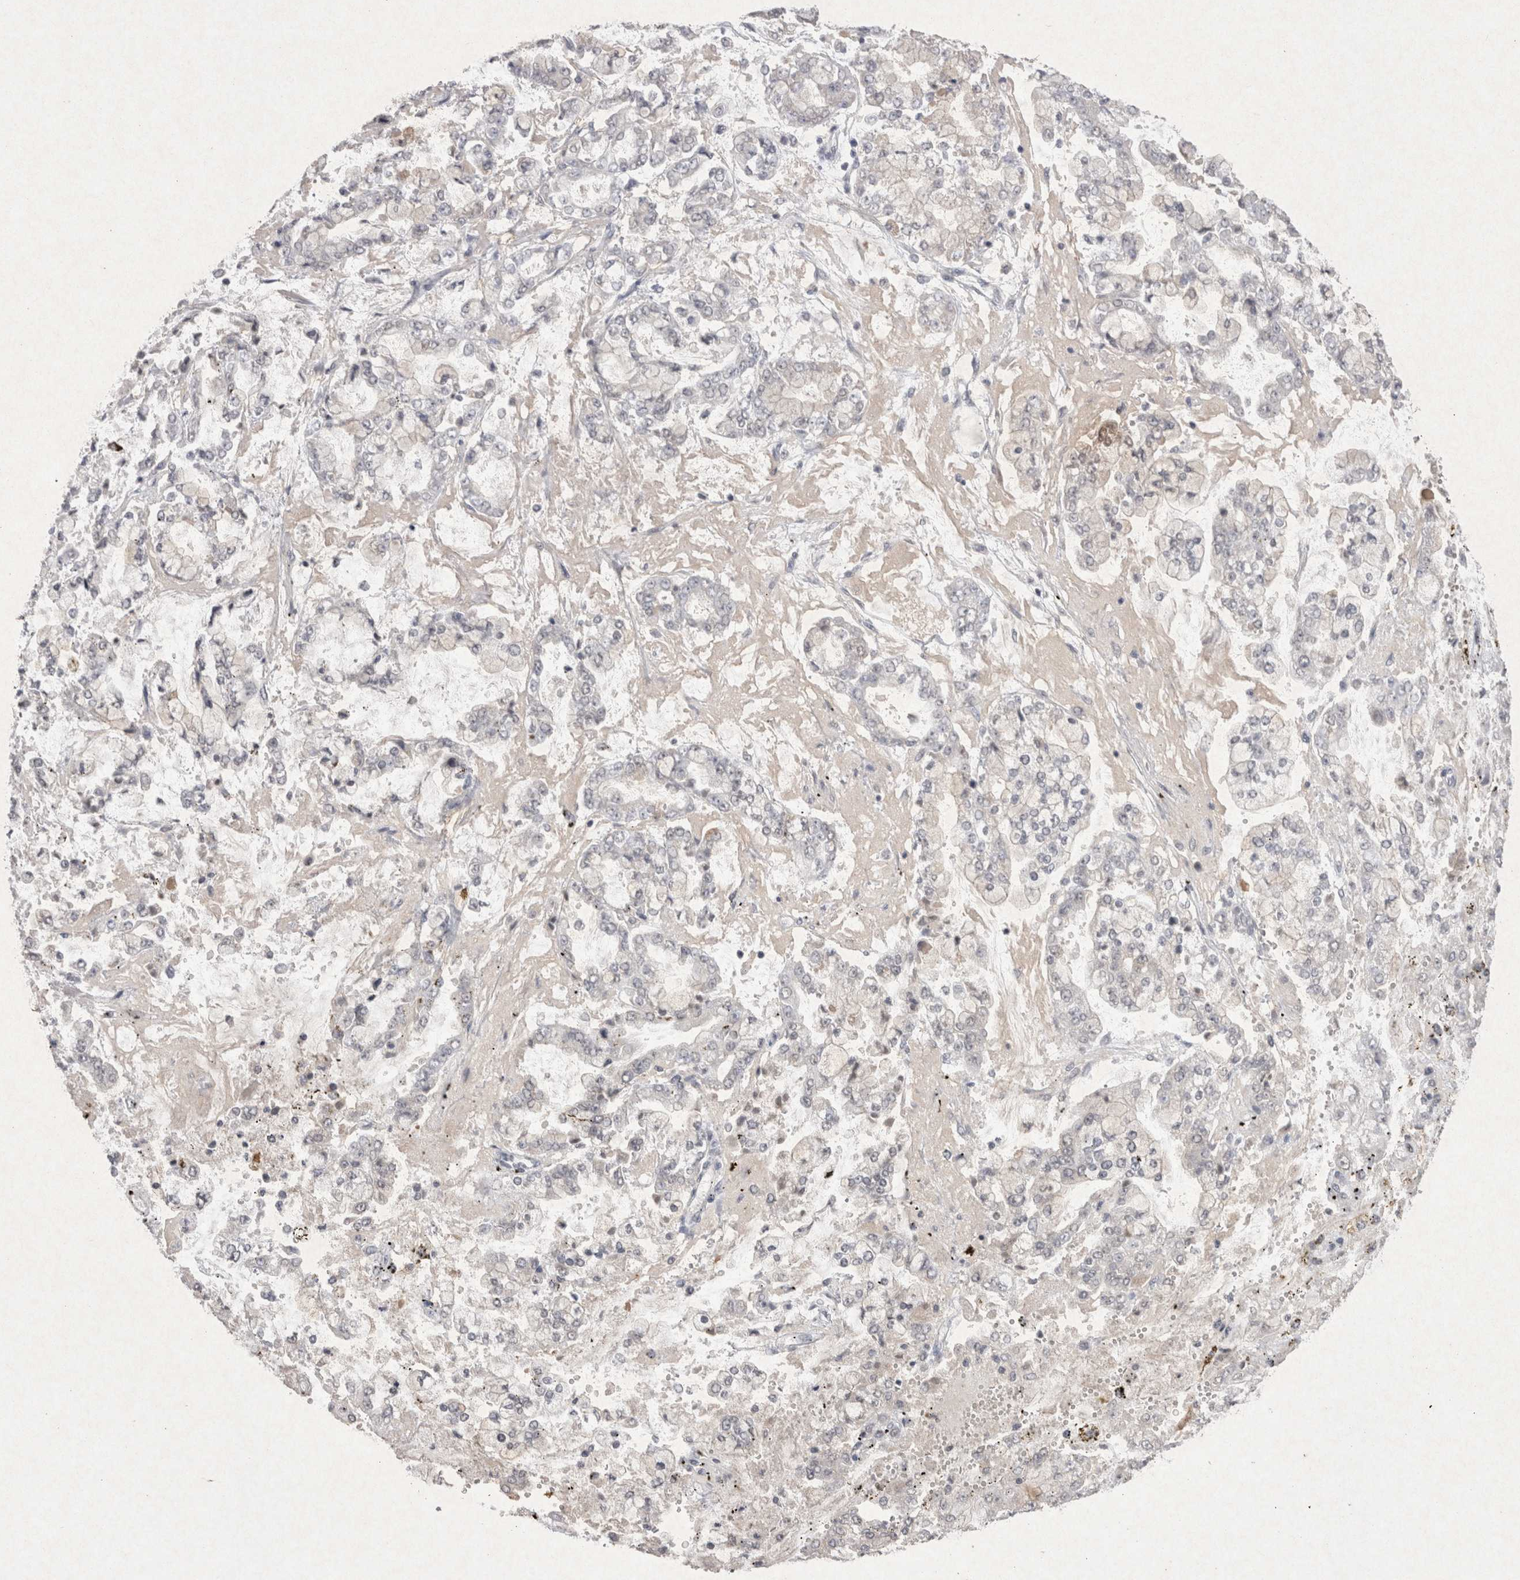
{"staining": {"intensity": "negative", "quantity": "none", "location": "none"}, "tissue": "stomach cancer", "cell_type": "Tumor cells", "image_type": "cancer", "snomed": [{"axis": "morphology", "description": "Adenocarcinoma, NOS"}, {"axis": "topography", "description": "Stomach"}], "caption": "An IHC photomicrograph of stomach cancer (adenocarcinoma) is shown. There is no staining in tumor cells of stomach cancer (adenocarcinoma).", "gene": "LYVE1", "patient": {"sex": "male", "age": 76}}